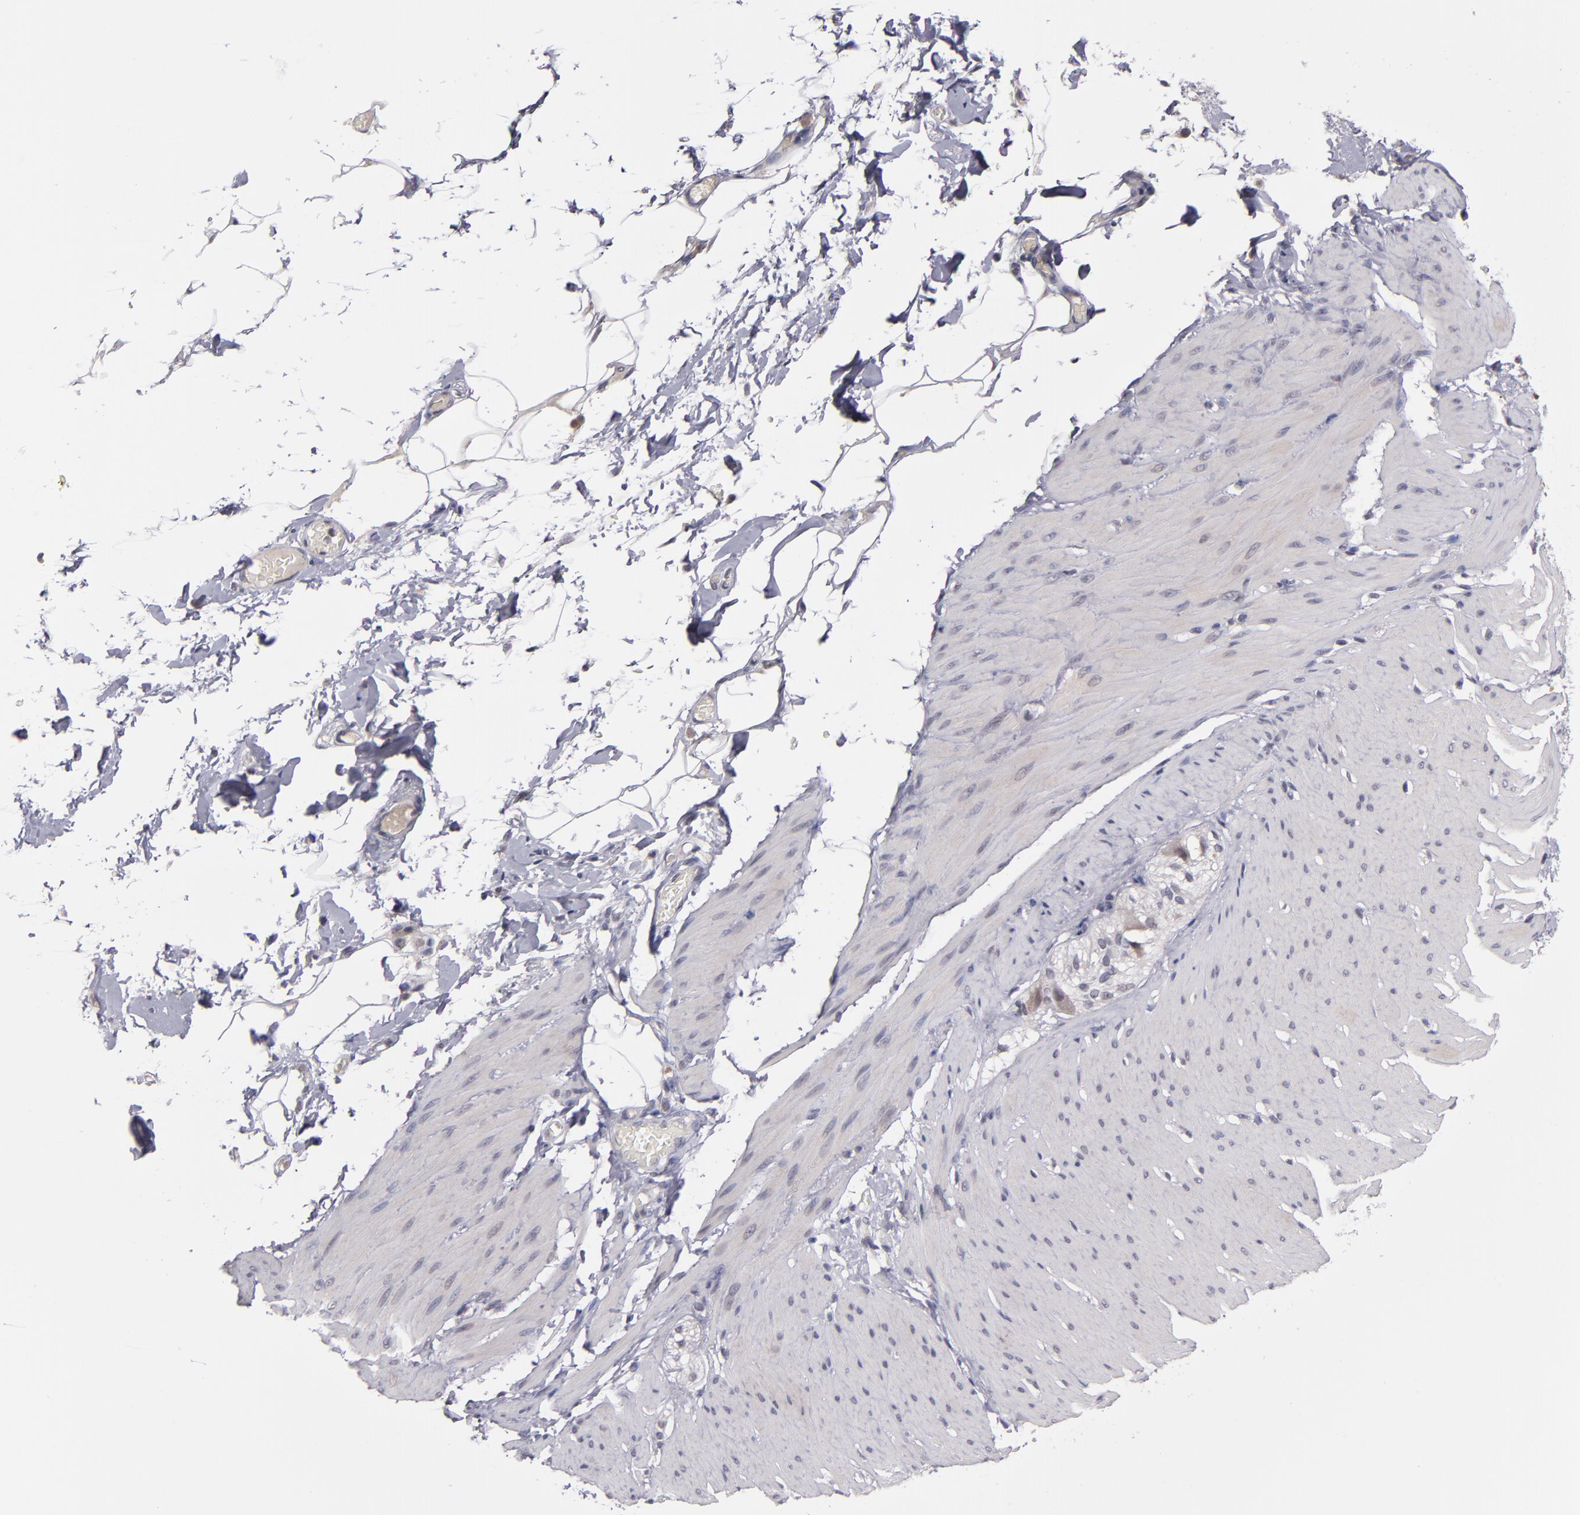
{"staining": {"intensity": "negative", "quantity": "none", "location": "none"}, "tissue": "smooth muscle", "cell_type": "Smooth muscle cells", "image_type": "normal", "snomed": [{"axis": "morphology", "description": "Normal tissue, NOS"}, {"axis": "topography", "description": "Smooth muscle"}, {"axis": "topography", "description": "Colon"}], "caption": "An immunohistochemistry photomicrograph of benign smooth muscle is shown. There is no staining in smooth muscle cells of smooth muscle.", "gene": "CDC7", "patient": {"sex": "male", "age": 67}}